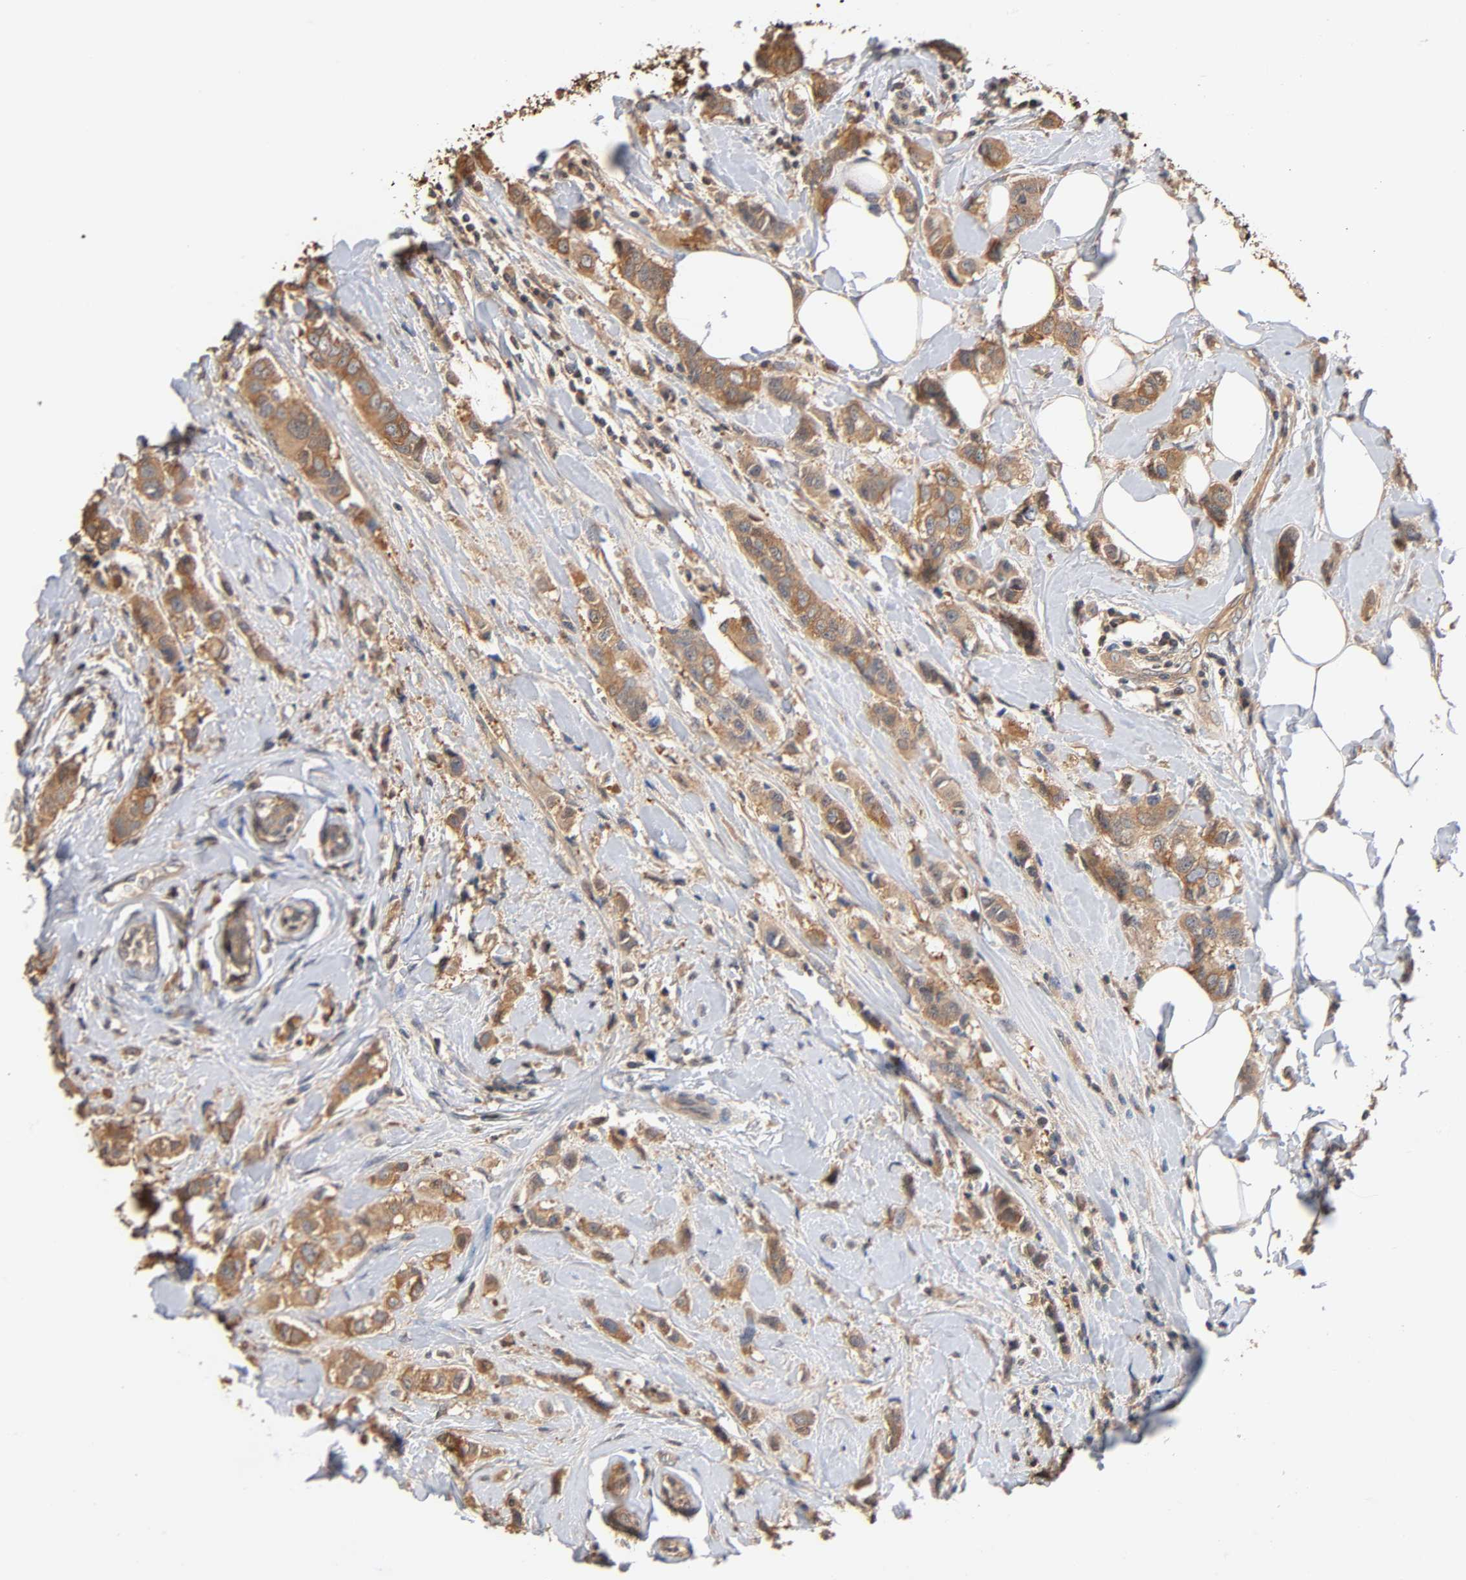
{"staining": {"intensity": "moderate", "quantity": ">75%", "location": "cytoplasmic/membranous"}, "tissue": "breast cancer", "cell_type": "Tumor cells", "image_type": "cancer", "snomed": [{"axis": "morphology", "description": "Duct carcinoma"}, {"axis": "topography", "description": "Breast"}], "caption": "Immunohistochemistry (IHC) staining of breast cancer (infiltrating ductal carcinoma), which shows medium levels of moderate cytoplasmic/membranous positivity in about >75% of tumor cells indicating moderate cytoplasmic/membranous protein expression. The staining was performed using DAB (3,3'-diaminobenzidine) (brown) for protein detection and nuclei were counterstained in hematoxylin (blue).", "gene": "ALDOA", "patient": {"sex": "female", "age": 50}}